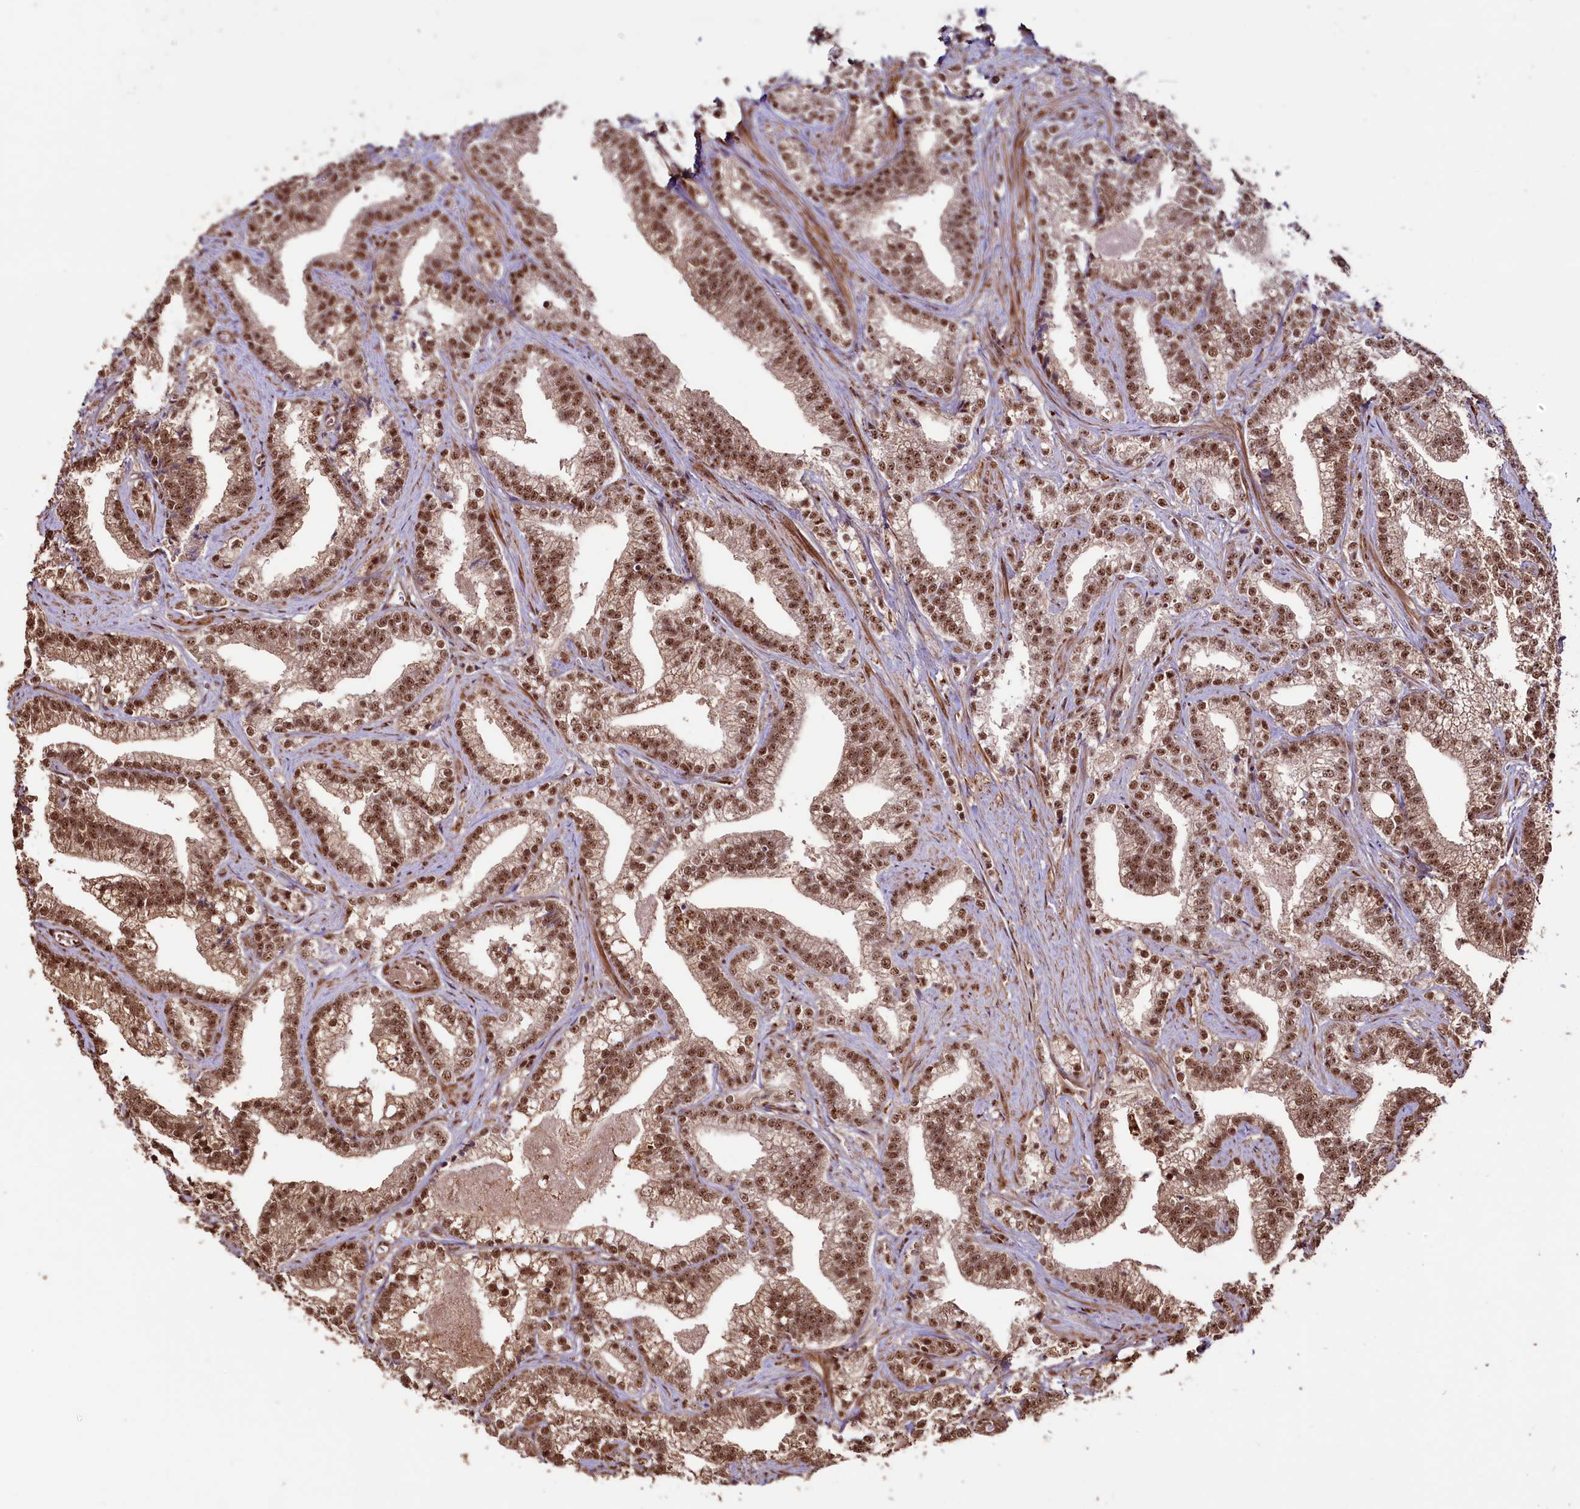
{"staining": {"intensity": "moderate", "quantity": ">75%", "location": "cytoplasmic/membranous,nuclear"}, "tissue": "prostate cancer", "cell_type": "Tumor cells", "image_type": "cancer", "snomed": [{"axis": "morphology", "description": "Adenocarcinoma, High grade"}, {"axis": "topography", "description": "Prostate and seminal vesicle, NOS"}], "caption": "A brown stain labels moderate cytoplasmic/membranous and nuclear positivity of a protein in human prostate adenocarcinoma (high-grade) tumor cells.", "gene": "SFSWAP", "patient": {"sex": "male", "age": 67}}